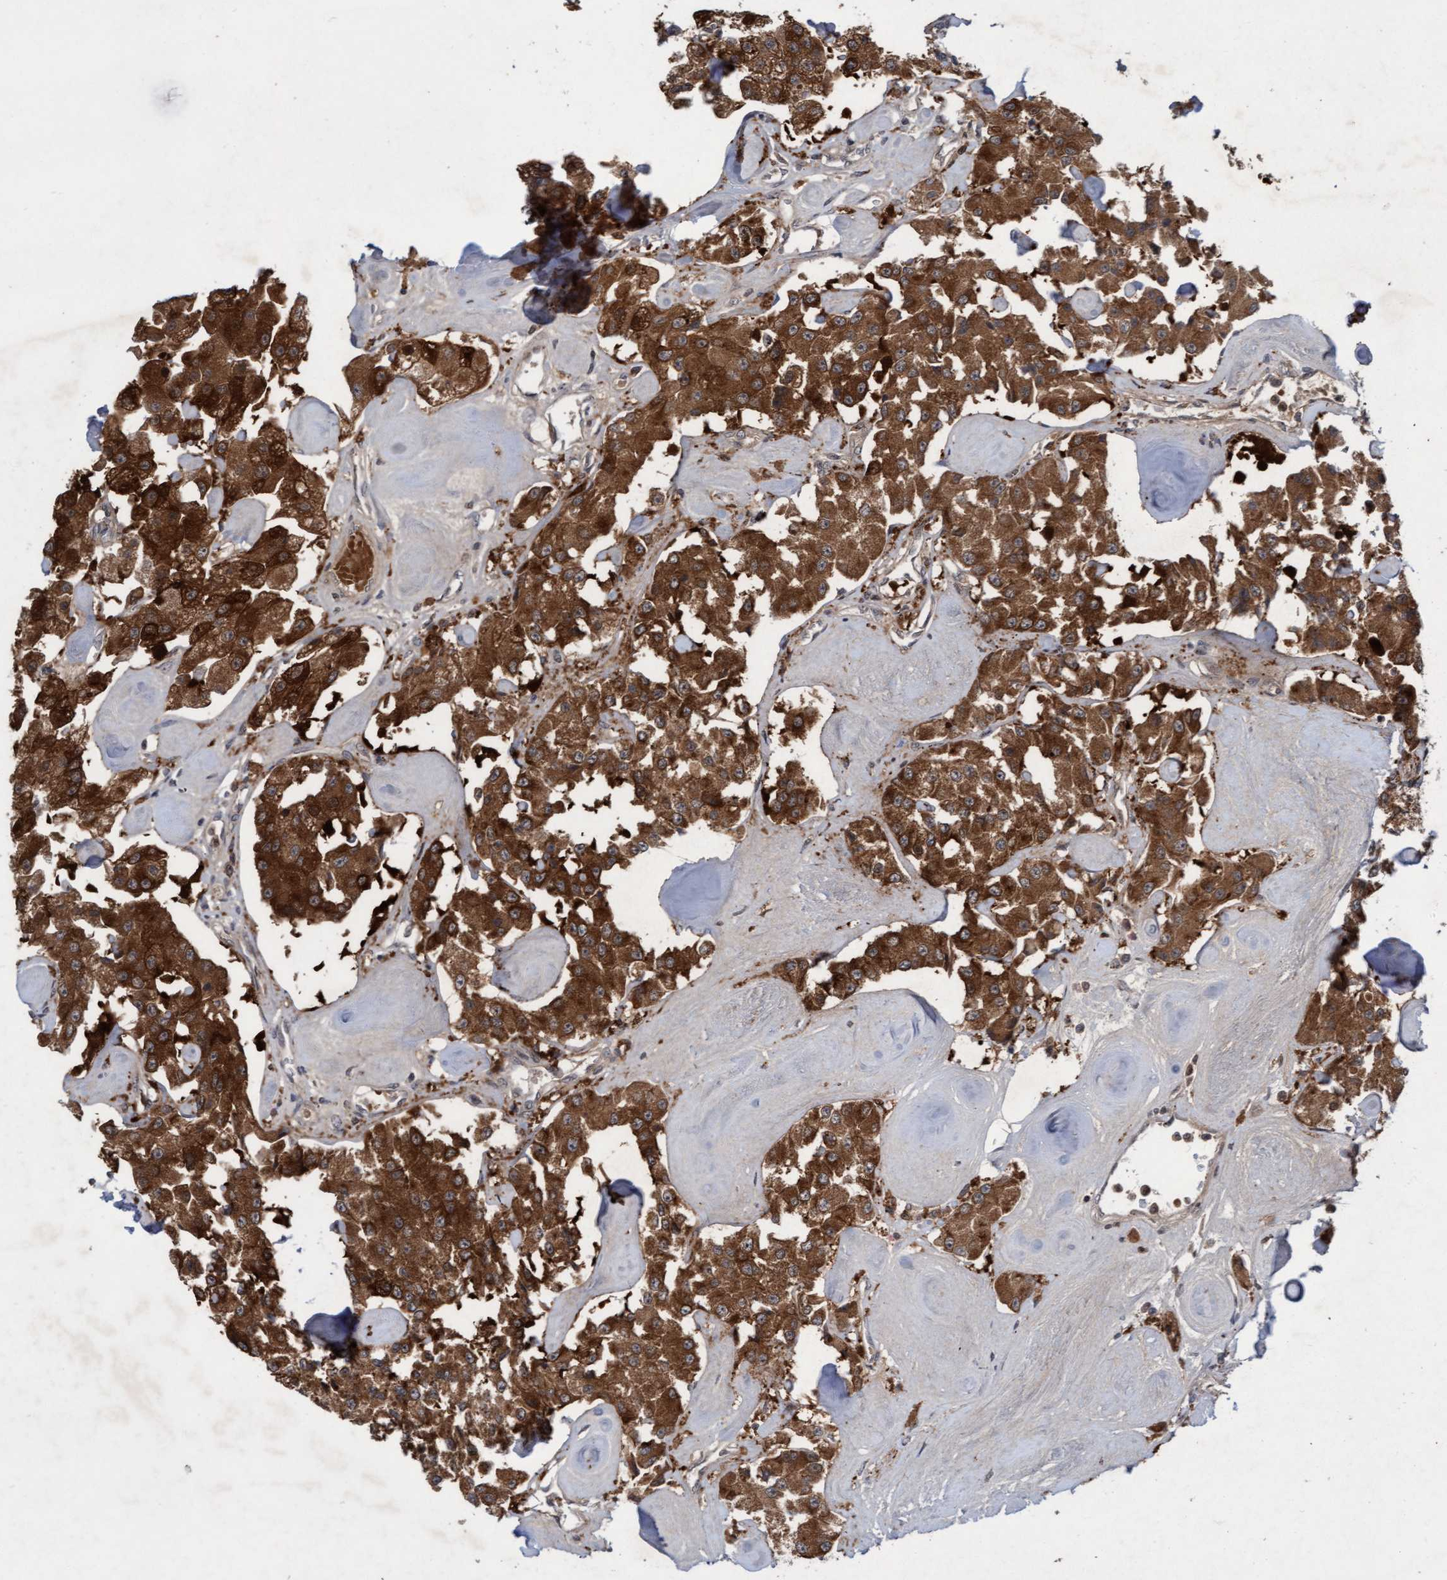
{"staining": {"intensity": "strong", "quantity": ">75%", "location": "cytoplasmic/membranous"}, "tissue": "carcinoid", "cell_type": "Tumor cells", "image_type": "cancer", "snomed": [{"axis": "morphology", "description": "Carcinoid, malignant, NOS"}, {"axis": "topography", "description": "Pancreas"}], "caption": "Brown immunohistochemical staining in human malignant carcinoid demonstrates strong cytoplasmic/membranous expression in approximately >75% of tumor cells. Using DAB (3,3'-diaminobenzidine) (brown) and hematoxylin (blue) stains, captured at high magnification using brightfield microscopy.", "gene": "RAP1GAP2", "patient": {"sex": "male", "age": 41}}